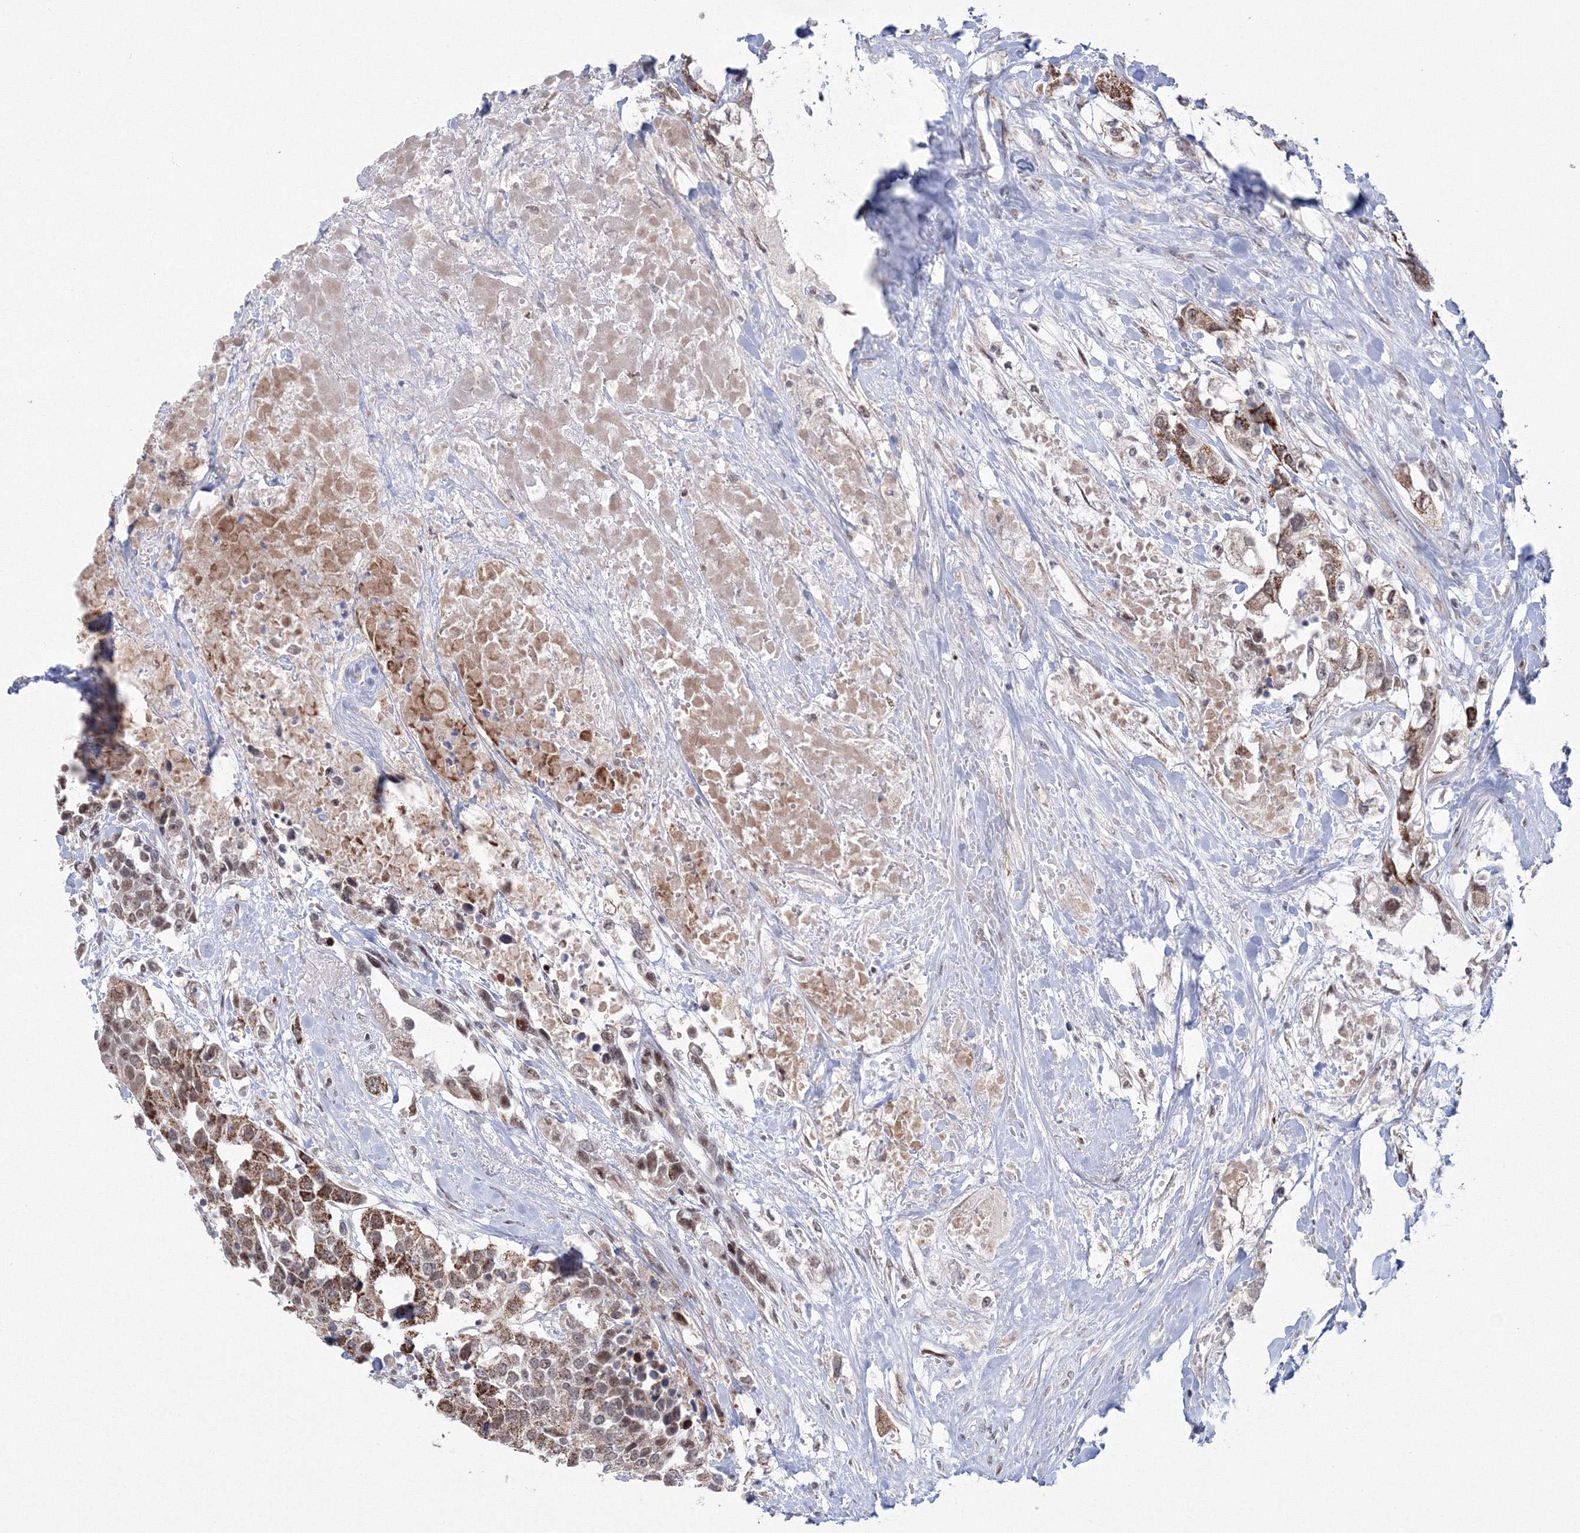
{"staining": {"intensity": "moderate", "quantity": ">75%", "location": "cytoplasmic/membranous"}, "tissue": "urothelial cancer", "cell_type": "Tumor cells", "image_type": "cancer", "snomed": [{"axis": "morphology", "description": "Urothelial carcinoma, High grade"}, {"axis": "topography", "description": "Urinary bladder"}], "caption": "Immunohistochemical staining of human high-grade urothelial carcinoma shows moderate cytoplasmic/membranous protein expression in approximately >75% of tumor cells.", "gene": "GRSF1", "patient": {"sex": "female", "age": 80}}